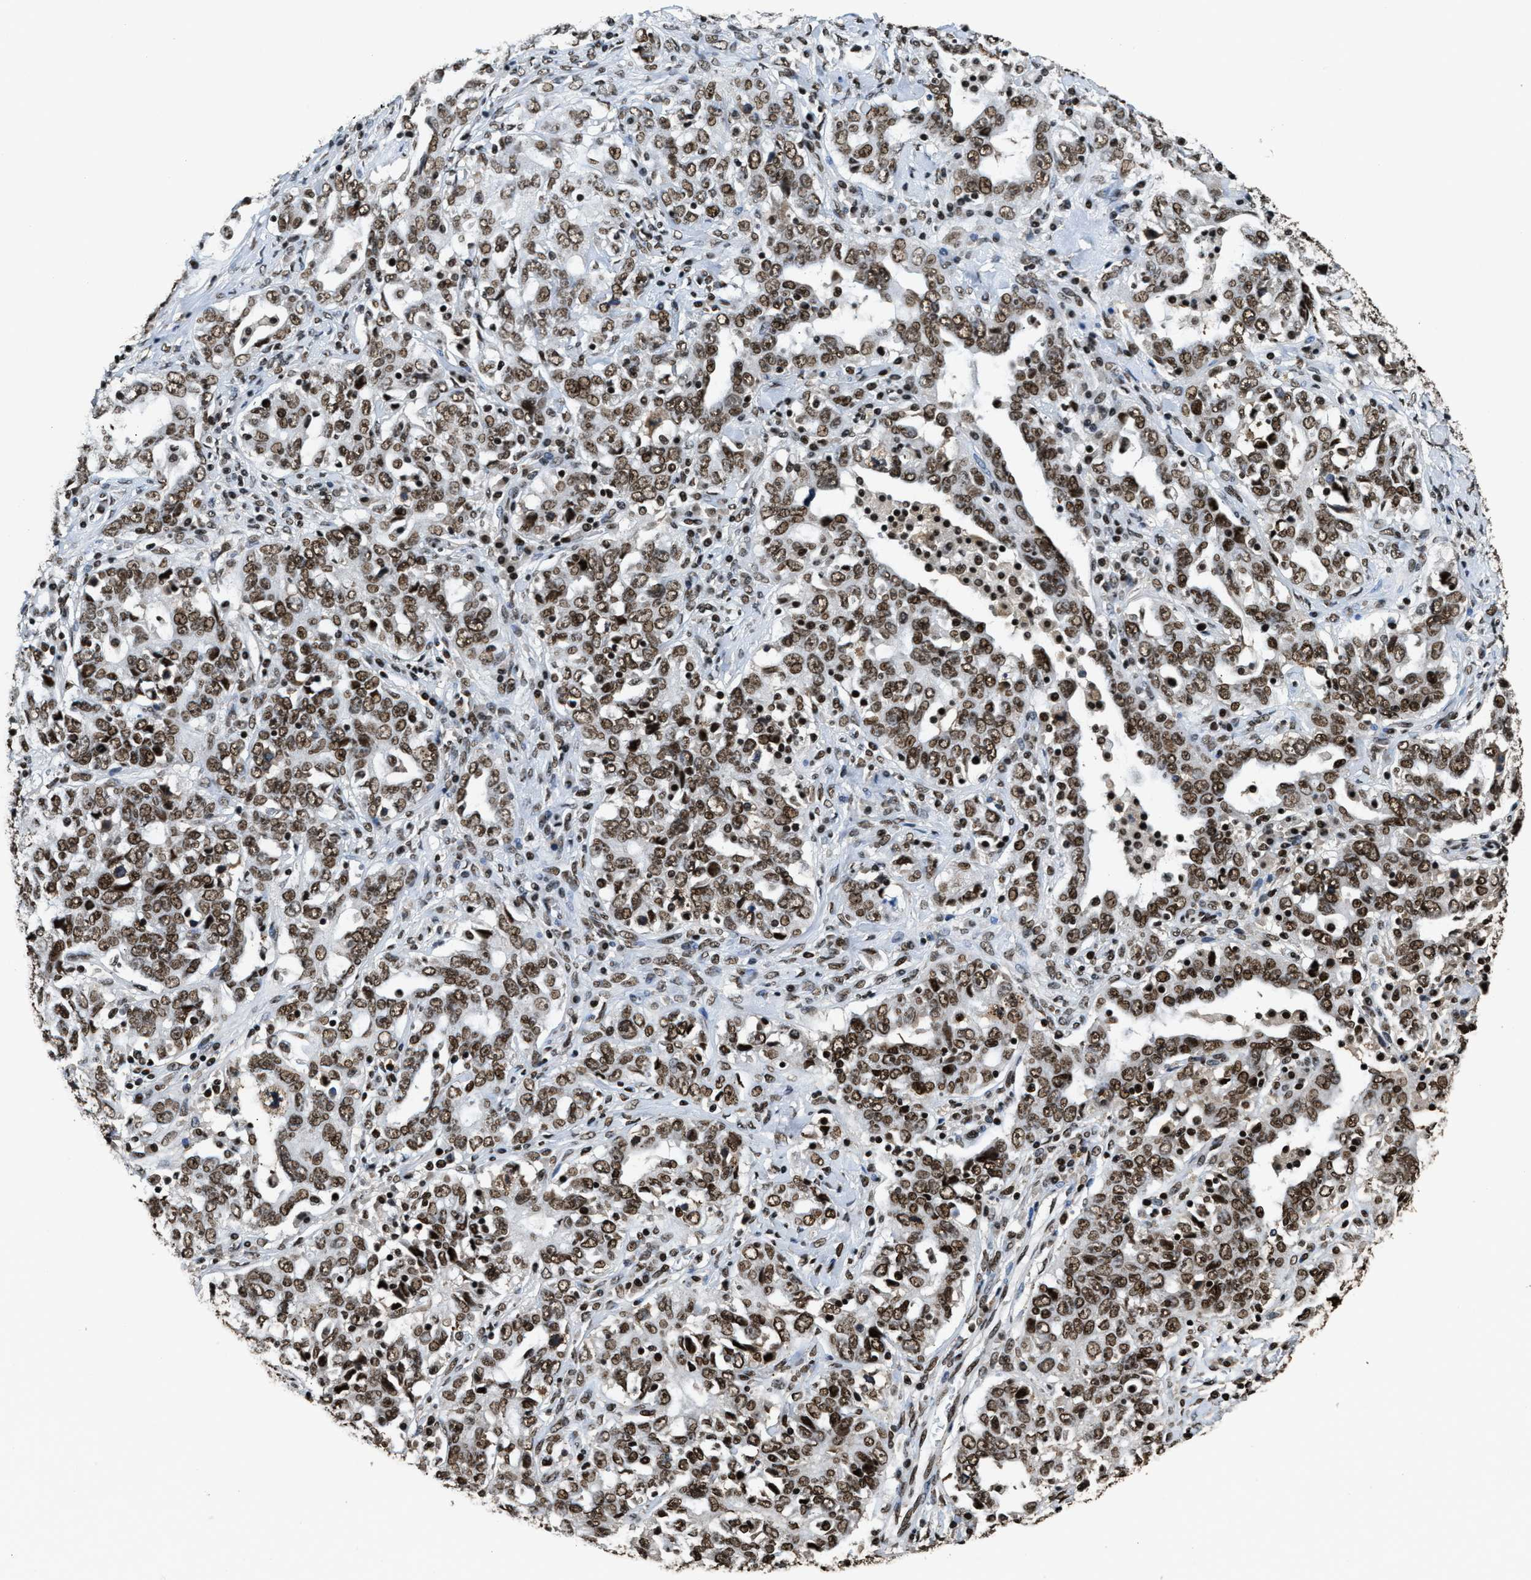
{"staining": {"intensity": "moderate", "quantity": ">75%", "location": "nuclear"}, "tissue": "ovarian cancer", "cell_type": "Tumor cells", "image_type": "cancer", "snomed": [{"axis": "morphology", "description": "Carcinoma, endometroid"}, {"axis": "topography", "description": "Ovary"}], "caption": "Immunohistochemistry micrograph of neoplastic tissue: human ovarian cancer (endometroid carcinoma) stained using IHC displays medium levels of moderate protein expression localized specifically in the nuclear of tumor cells, appearing as a nuclear brown color.", "gene": "RAD21", "patient": {"sex": "female", "age": 62}}